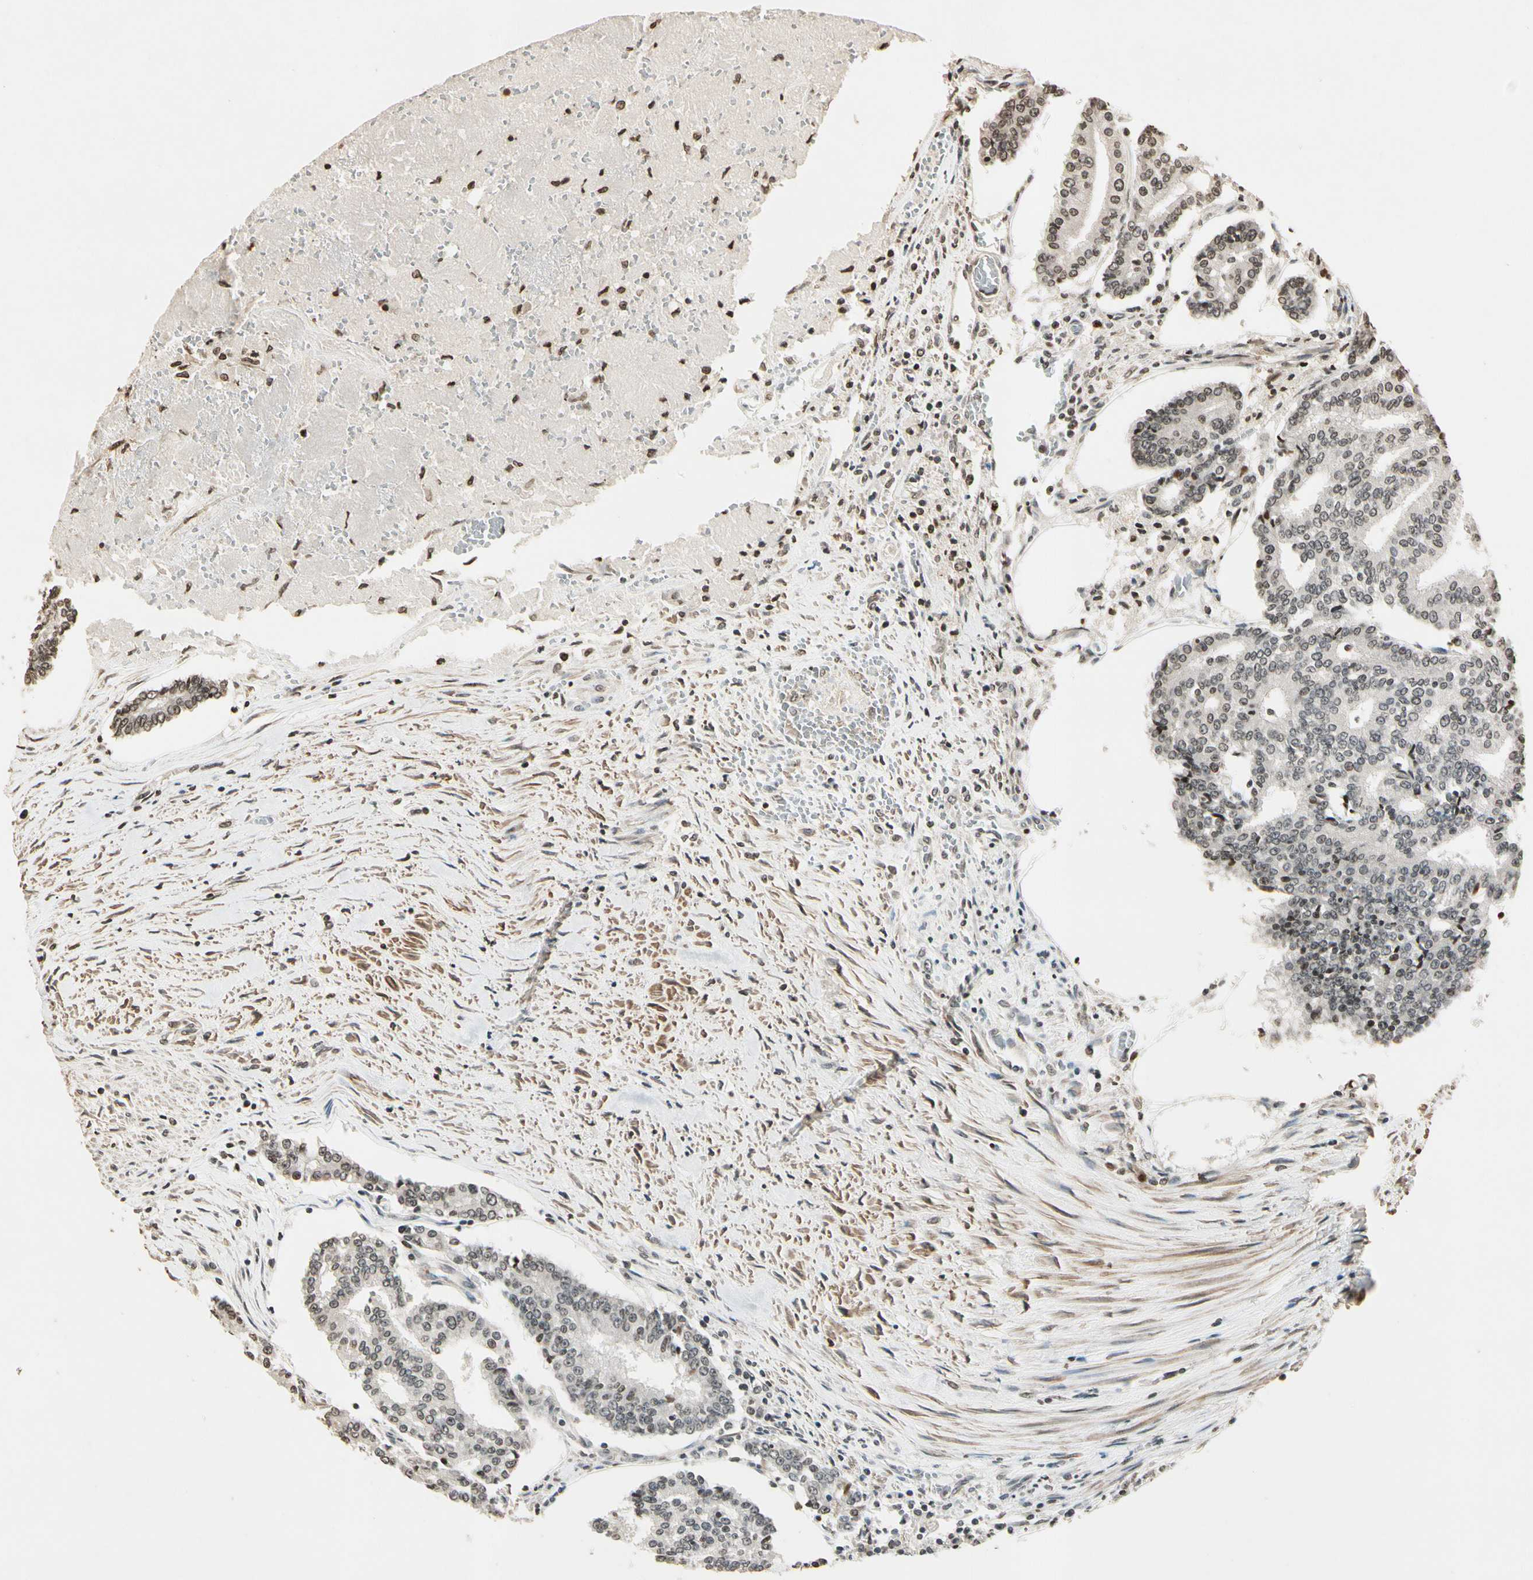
{"staining": {"intensity": "weak", "quantity": "<25%", "location": "nuclear"}, "tissue": "prostate cancer", "cell_type": "Tumor cells", "image_type": "cancer", "snomed": [{"axis": "morphology", "description": "Adenocarcinoma, High grade"}, {"axis": "topography", "description": "Prostate"}], "caption": "Immunohistochemistry (IHC) of prostate cancer (high-grade adenocarcinoma) displays no expression in tumor cells.", "gene": "TOP1", "patient": {"sex": "male", "age": 55}}